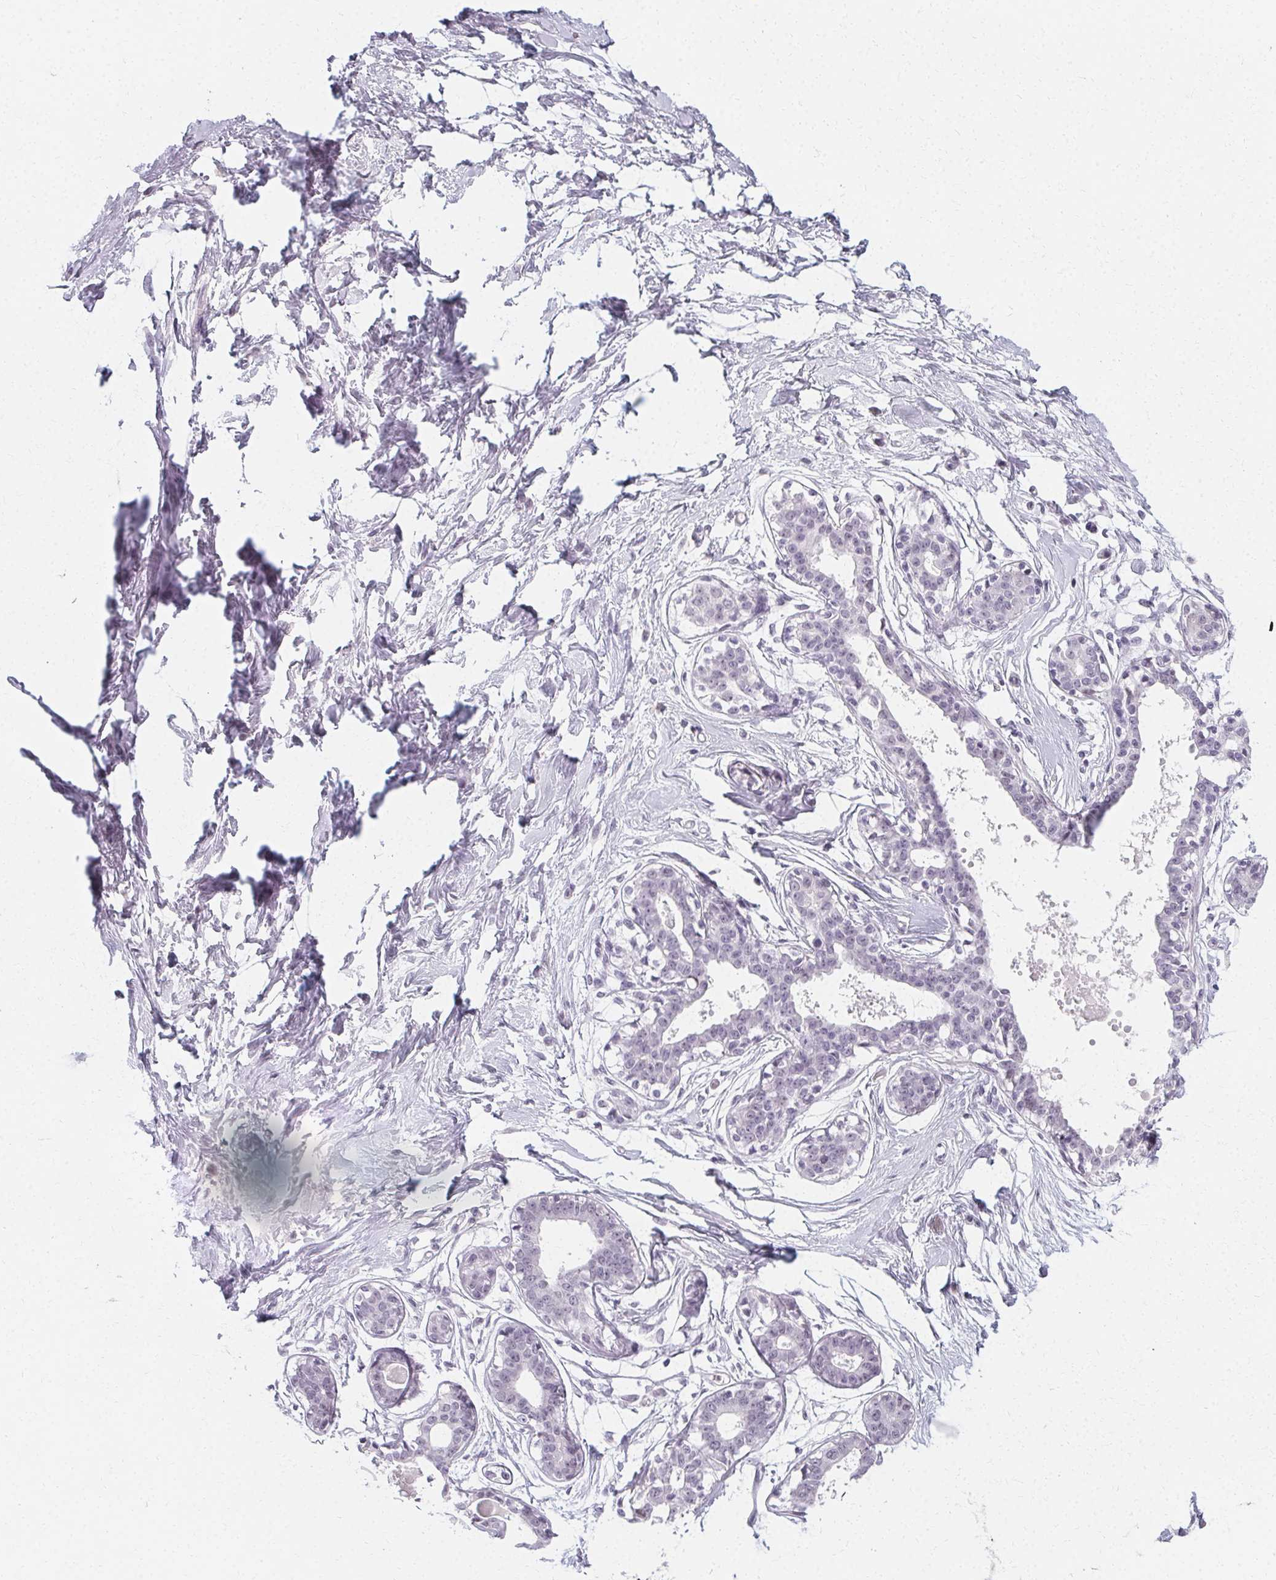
{"staining": {"intensity": "negative", "quantity": "none", "location": "none"}, "tissue": "breast", "cell_type": "Adipocytes", "image_type": "normal", "snomed": [{"axis": "morphology", "description": "Normal tissue, NOS"}, {"axis": "topography", "description": "Breast"}], "caption": "DAB (3,3'-diaminobenzidine) immunohistochemical staining of normal human breast displays no significant expression in adipocytes.", "gene": "SYNPR", "patient": {"sex": "female", "age": 45}}